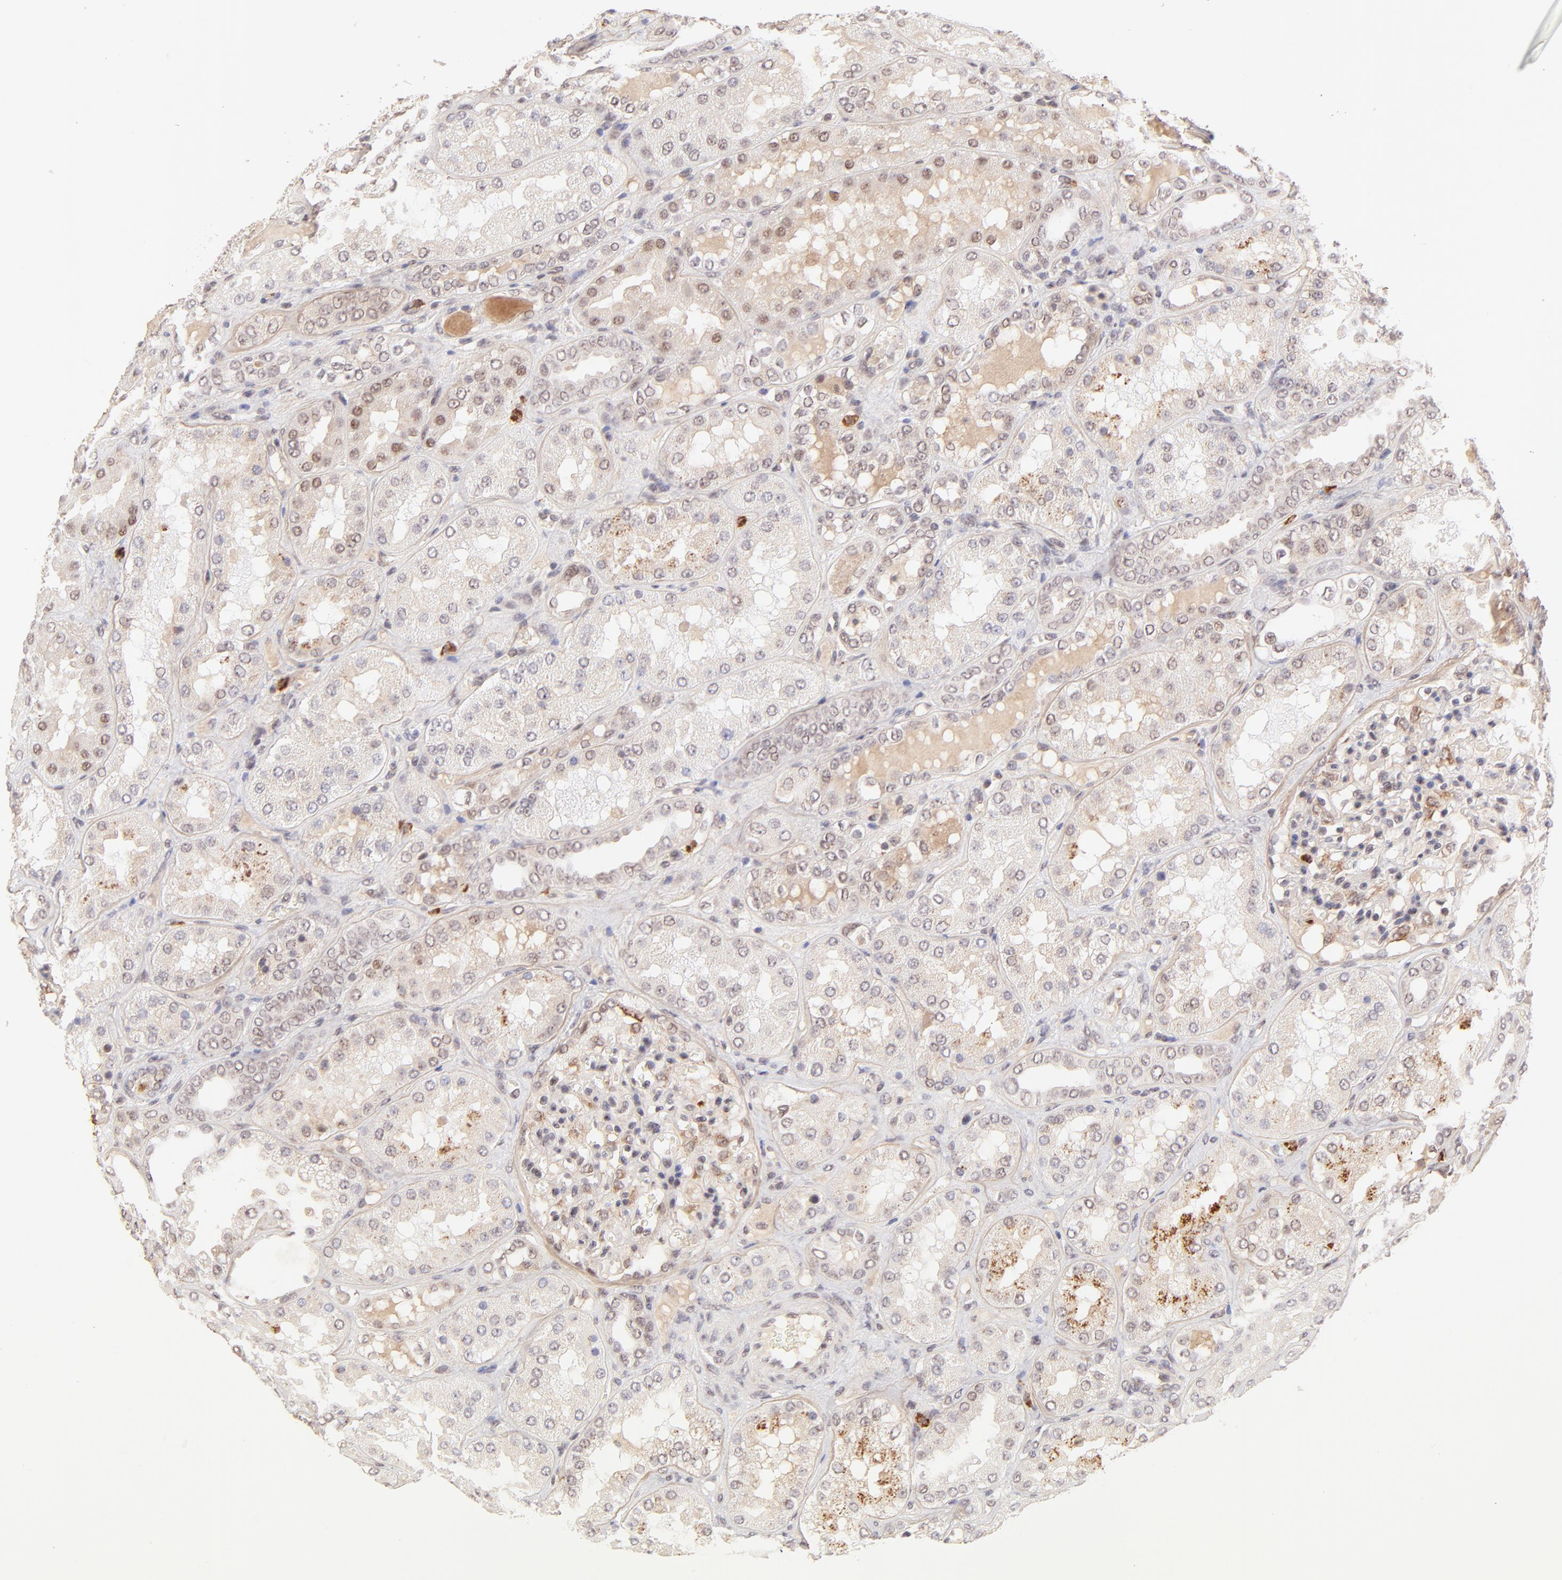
{"staining": {"intensity": "weak", "quantity": "25%-75%", "location": "nuclear"}, "tissue": "kidney", "cell_type": "Cells in glomeruli", "image_type": "normal", "snomed": [{"axis": "morphology", "description": "Normal tissue, NOS"}, {"axis": "topography", "description": "Kidney"}], "caption": "Protein analysis of unremarkable kidney demonstrates weak nuclear positivity in about 25%-75% of cells in glomeruli. The staining was performed using DAB (3,3'-diaminobenzidine), with brown indicating positive protein expression. Nuclei are stained blue with hematoxylin.", "gene": "MED12", "patient": {"sex": "female", "age": 56}}